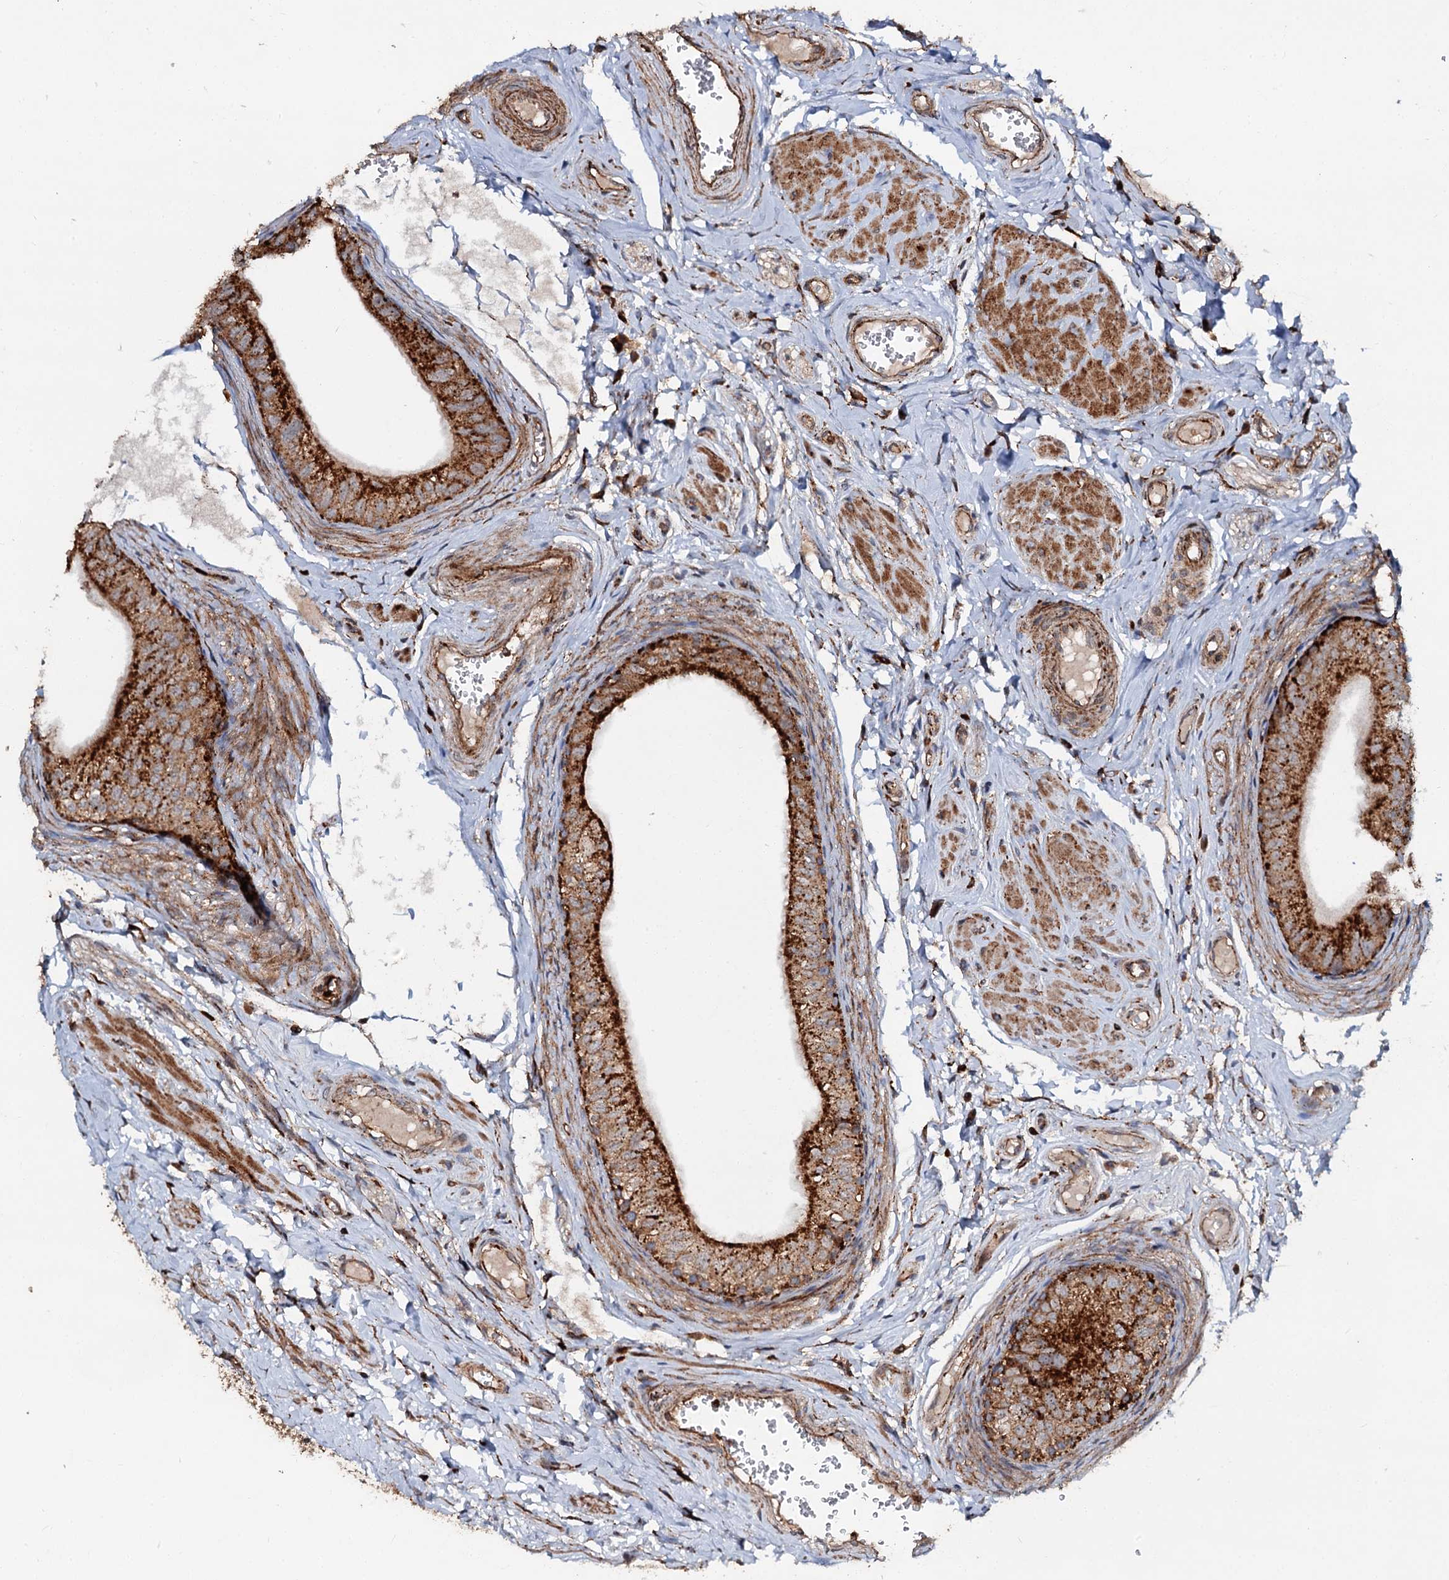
{"staining": {"intensity": "strong", "quantity": ">75%", "location": "cytoplasmic/membranous"}, "tissue": "epididymis", "cell_type": "Glandular cells", "image_type": "normal", "snomed": [{"axis": "morphology", "description": "Normal tissue, NOS"}, {"axis": "topography", "description": "Epididymis"}], "caption": "The photomicrograph exhibits staining of benign epididymis, revealing strong cytoplasmic/membranous protein staining (brown color) within glandular cells. (Brightfield microscopy of DAB IHC at high magnification).", "gene": "WDR73", "patient": {"sex": "male", "age": 42}}